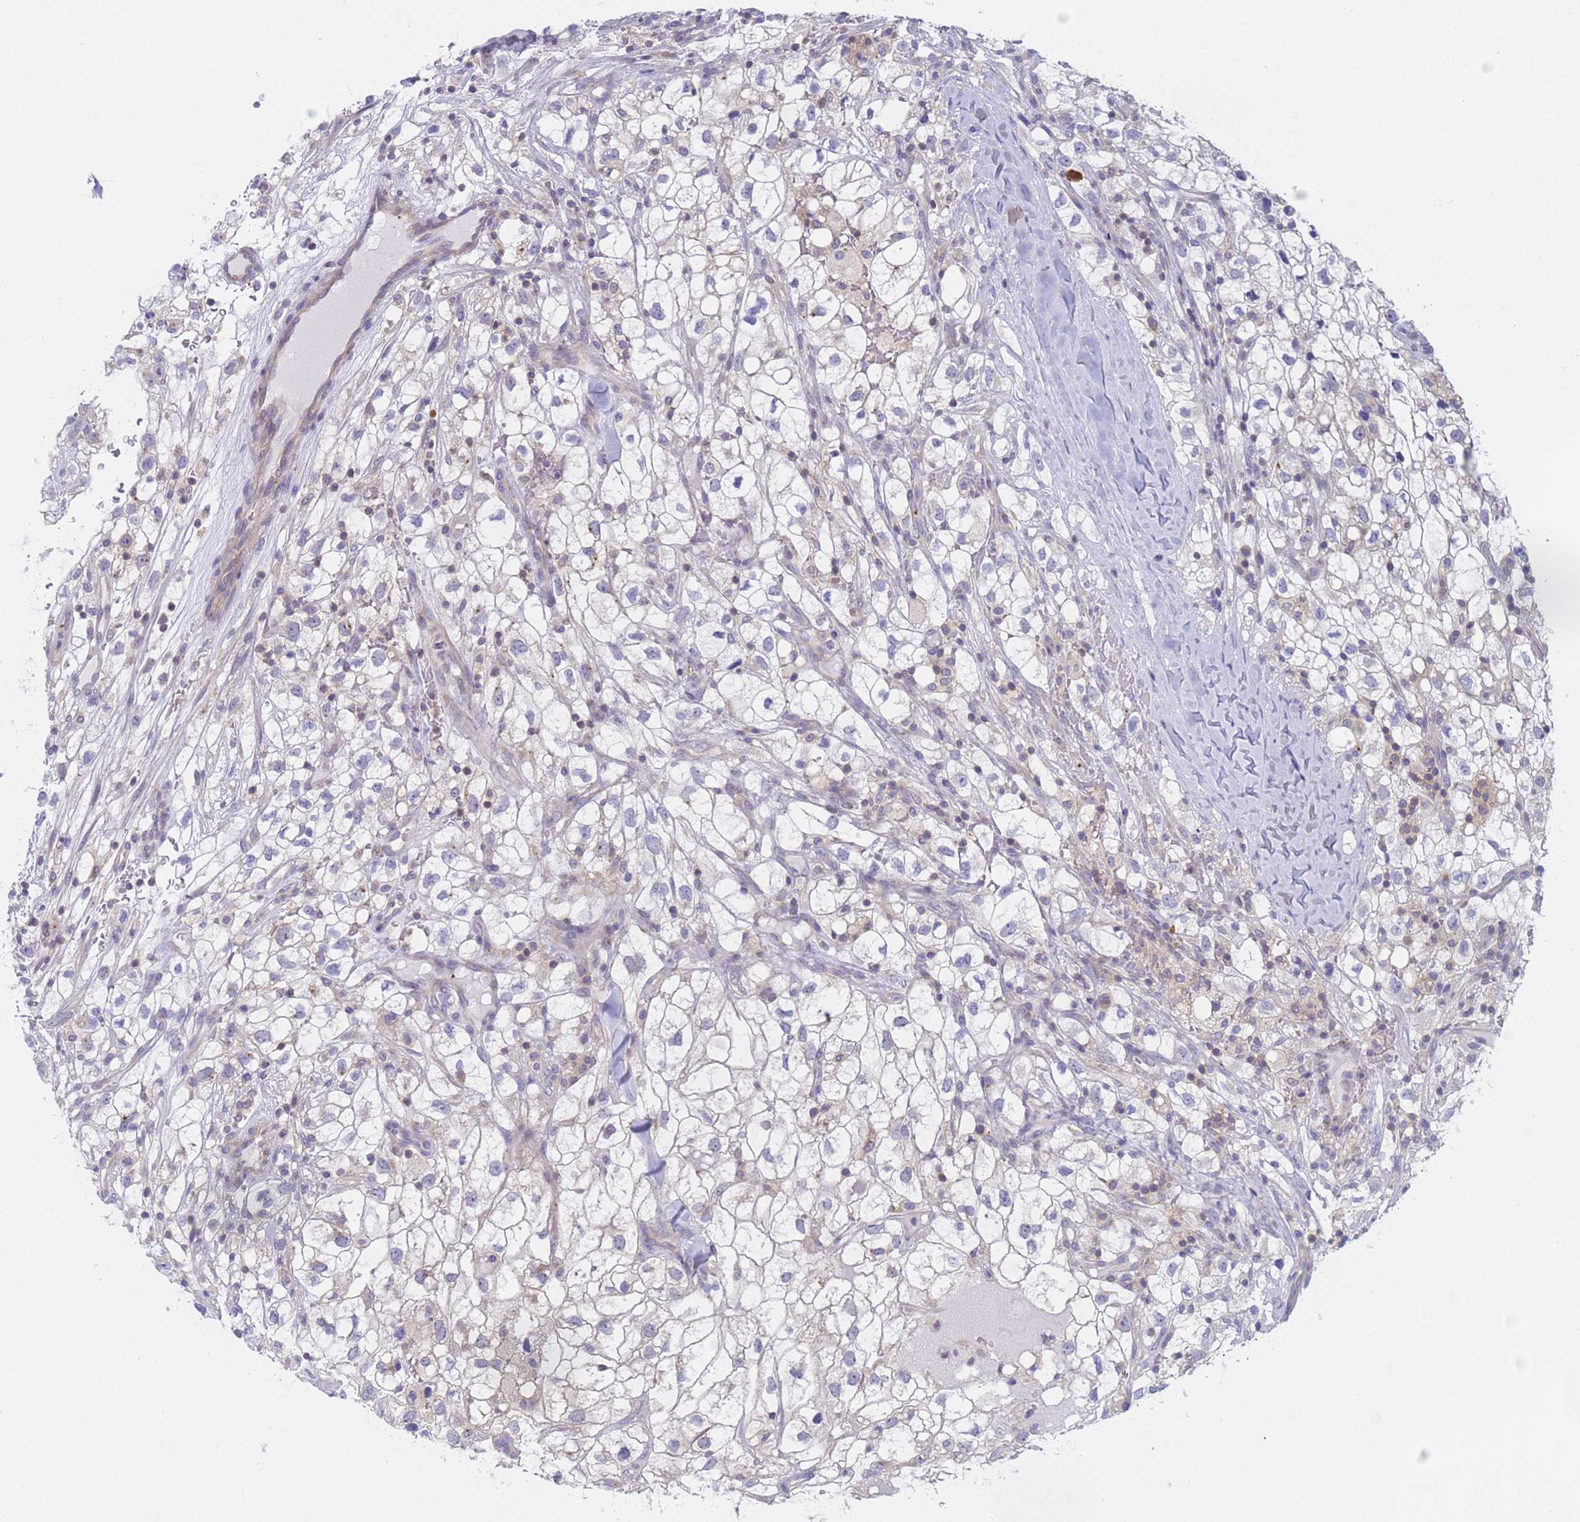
{"staining": {"intensity": "negative", "quantity": "none", "location": "none"}, "tissue": "renal cancer", "cell_type": "Tumor cells", "image_type": "cancer", "snomed": [{"axis": "morphology", "description": "Adenocarcinoma, NOS"}, {"axis": "topography", "description": "Kidney"}], "caption": "A histopathology image of human renal adenocarcinoma is negative for staining in tumor cells. (DAB immunohistochemistry with hematoxylin counter stain).", "gene": "CAPN7", "patient": {"sex": "male", "age": 59}}